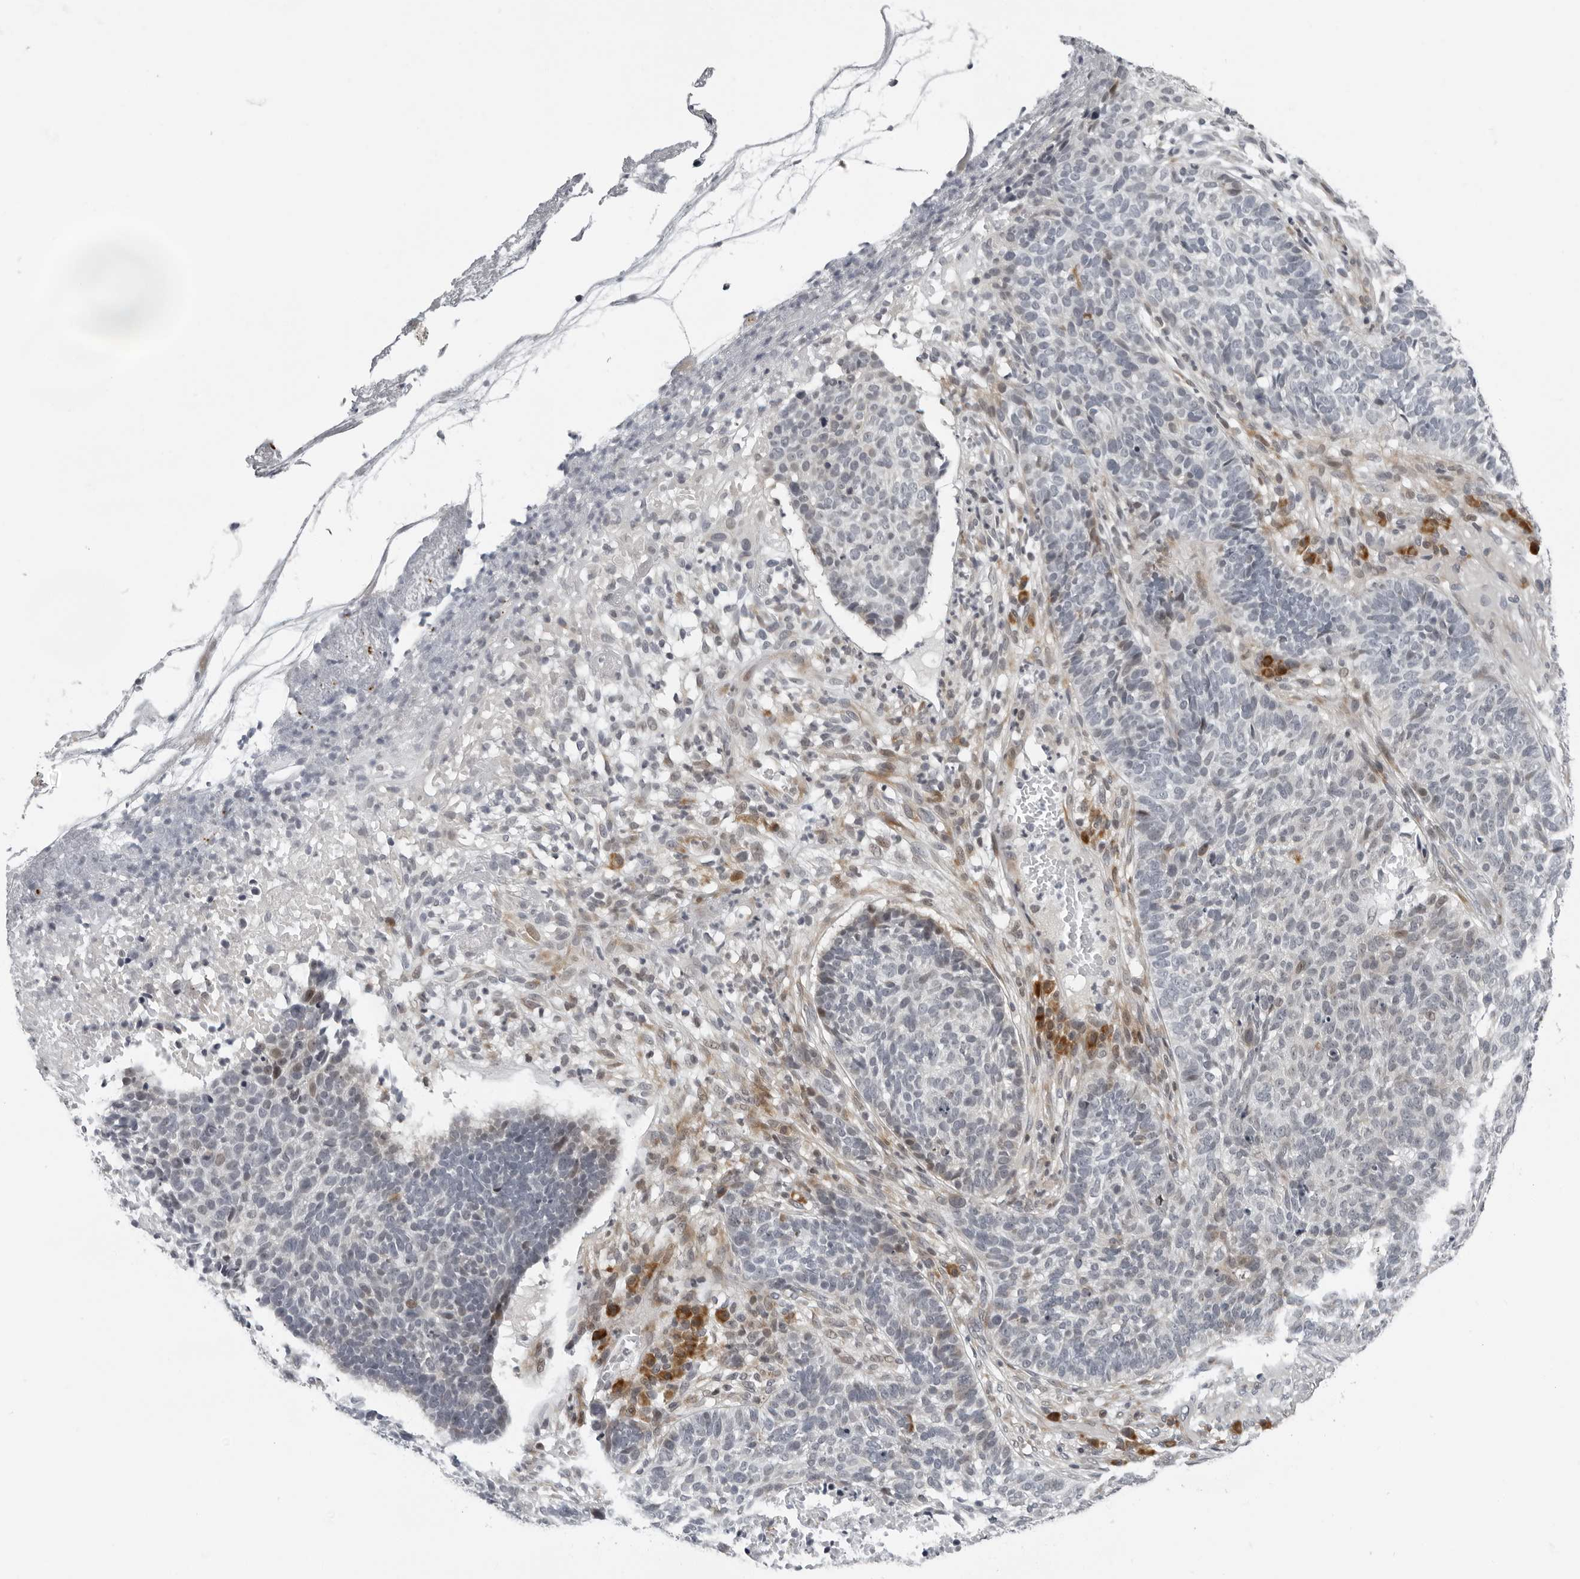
{"staining": {"intensity": "negative", "quantity": "none", "location": "none"}, "tissue": "skin cancer", "cell_type": "Tumor cells", "image_type": "cancer", "snomed": [{"axis": "morphology", "description": "Basal cell carcinoma"}, {"axis": "topography", "description": "Skin"}], "caption": "The micrograph reveals no significant expression in tumor cells of skin basal cell carcinoma.", "gene": "PIP4K2C", "patient": {"sex": "male", "age": 85}}